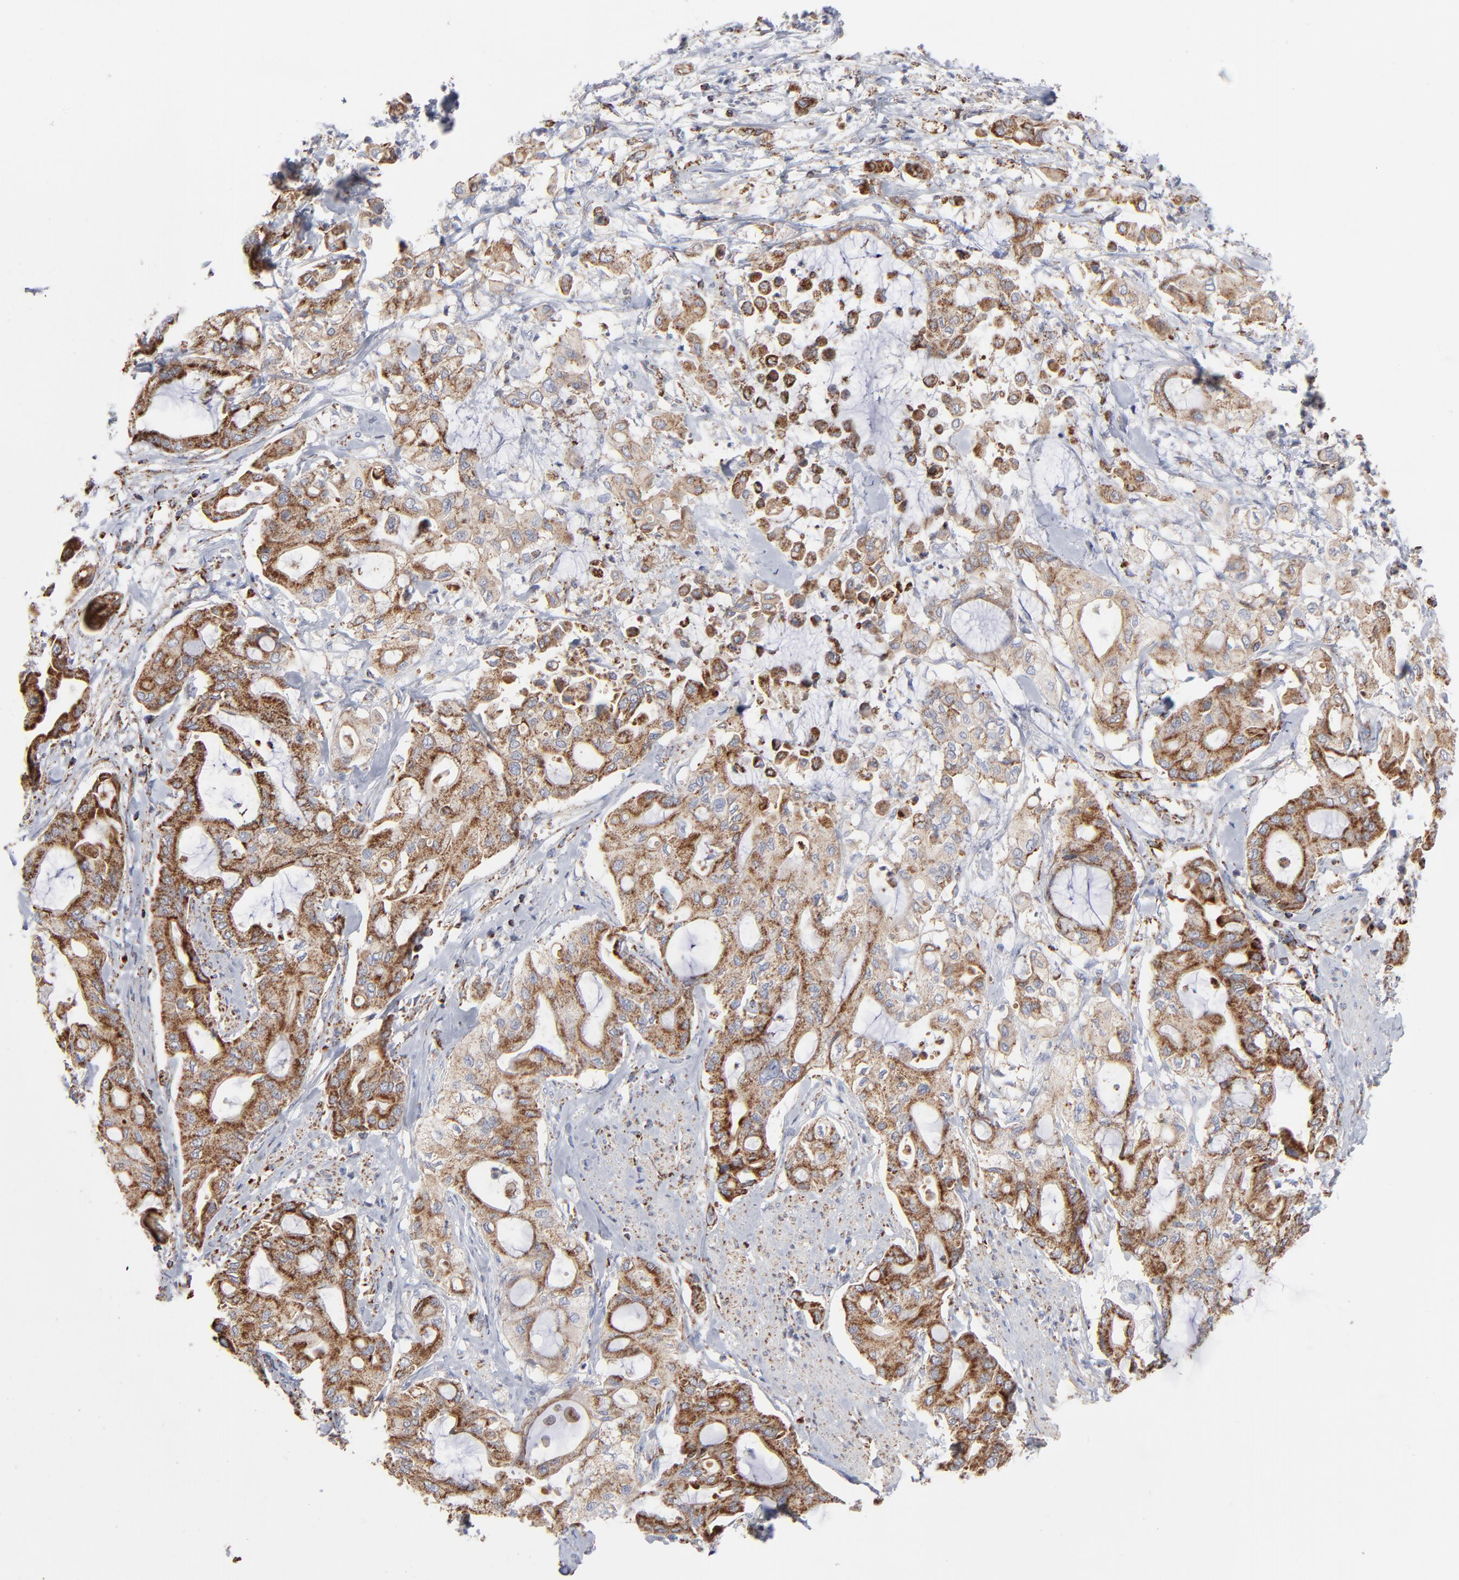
{"staining": {"intensity": "strong", "quantity": ">75%", "location": "cytoplasmic/membranous"}, "tissue": "pancreatic cancer", "cell_type": "Tumor cells", "image_type": "cancer", "snomed": [{"axis": "morphology", "description": "Adenocarcinoma, NOS"}, {"axis": "morphology", "description": "Adenocarcinoma, metastatic, NOS"}, {"axis": "topography", "description": "Lymph node"}, {"axis": "topography", "description": "Pancreas"}, {"axis": "topography", "description": "Duodenum"}], "caption": "High-magnification brightfield microscopy of pancreatic cancer stained with DAB (3,3'-diaminobenzidine) (brown) and counterstained with hematoxylin (blue). tumor cells exhibit strong cytoplasmic/membranous positivity is identified in approximately>75% of cells. The protein is shown in brown color, while the nuclei are stained blue.", "gene": "ASB3", "patient": {"sex": "female", "age": 64}}